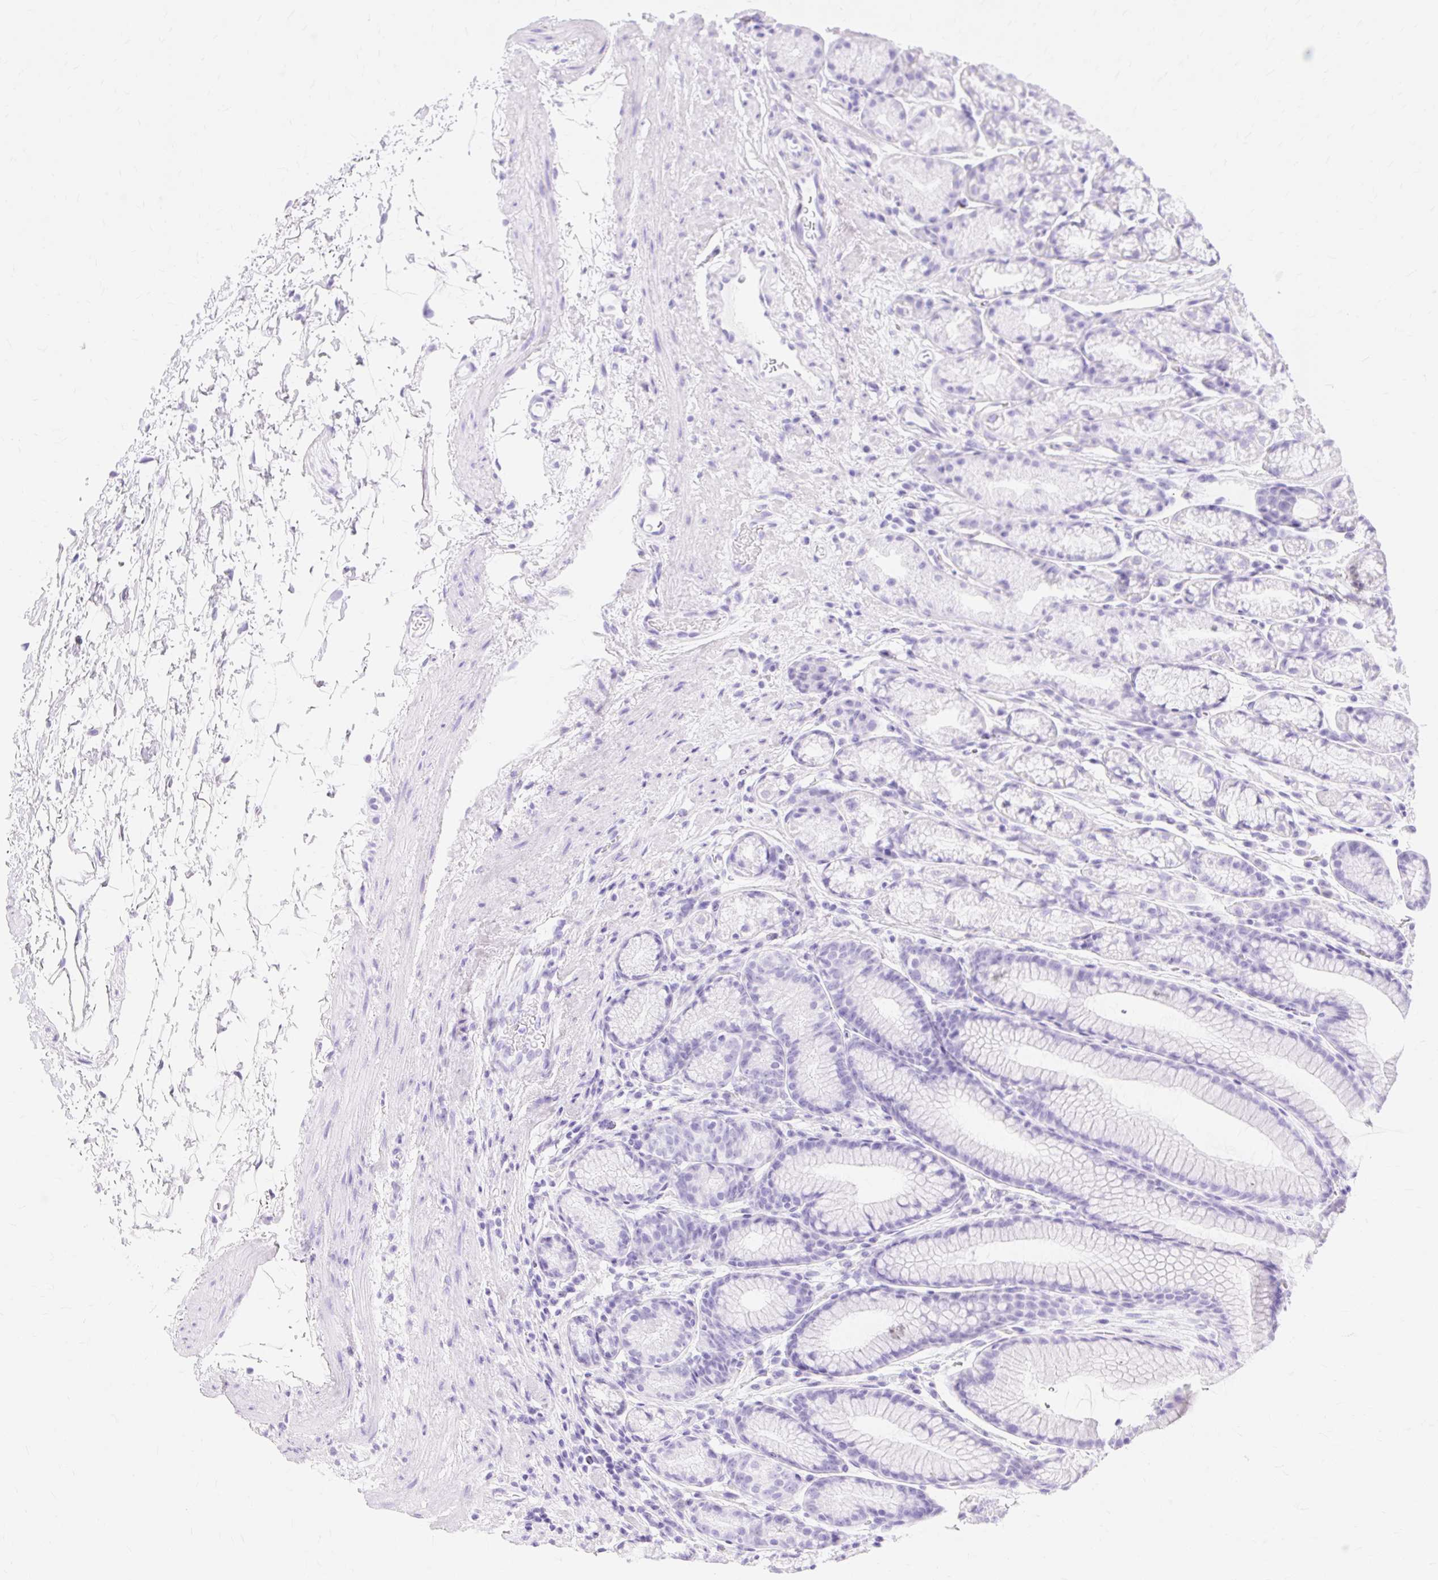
{"staining": {"intensity": "negative", "quantity": "none", "location": "none"}, "tissue": "stomach", "cell_type": "Glandular cells", "image_type": "normal", "snomed": [{"axis": "morphology", "description": "Normal tissue, NOS"}, {"axis": "topography", "description": "Stomach, lower"}], "caption": "The histopathology image reveals no significant positivity in glandular cells of stomach. (Immunohistochemistry, brightfield microscopy, high magnification).", "gene": "MBP", "patient": {"sex": "male", "age": 67}}